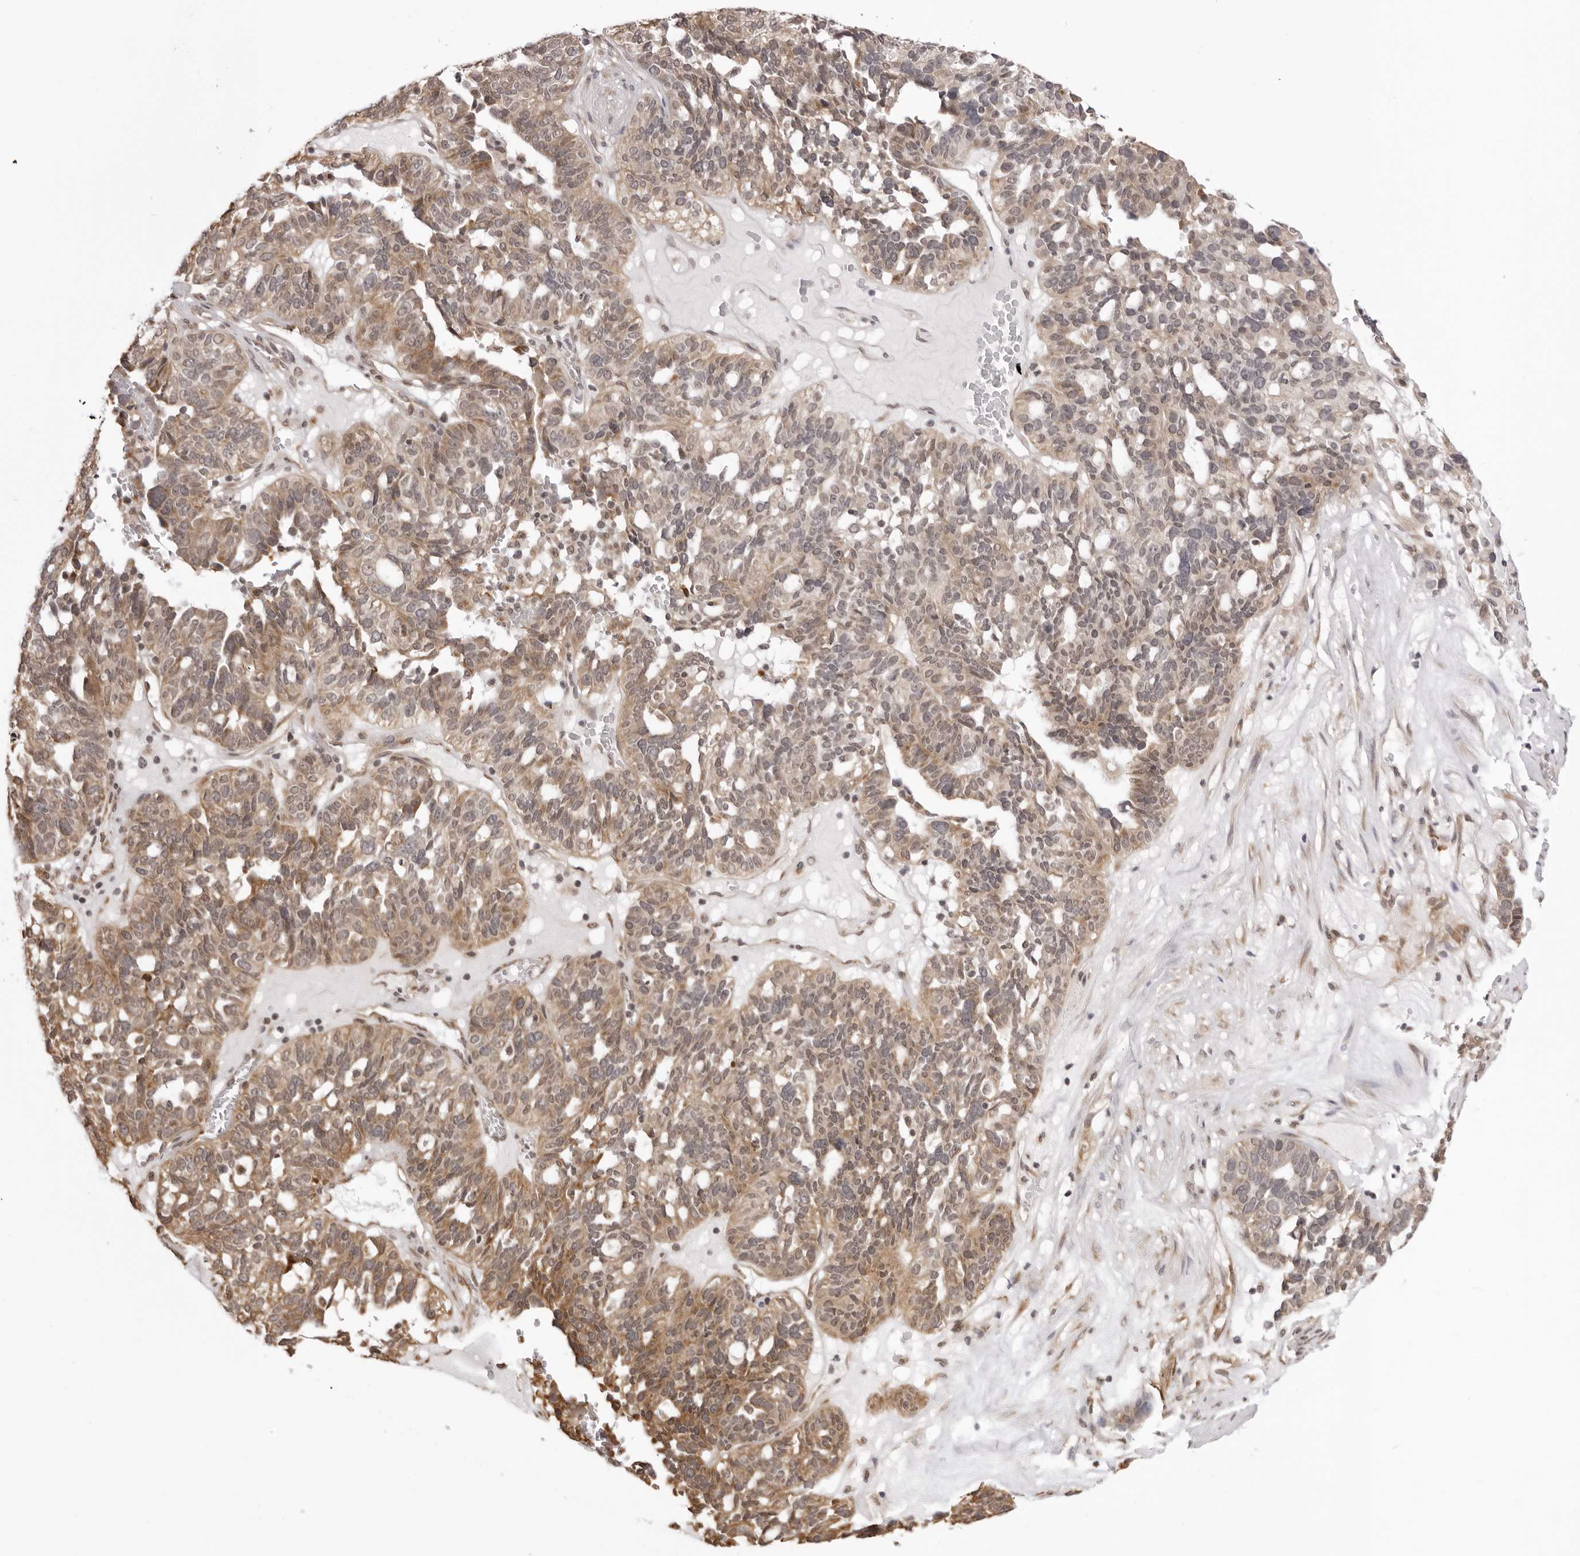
{"staining": {"intensity": "moderate", "quantity": ">75%", "location": "cytoplasmic/membranous"}, "tissue": "ovarian cancer", "cell_type": "Tumor cells", "image_type": "cancer", "snomed": [{"axis": "morphology", "description": "Cystadenocarcinoma, serous, NOS"}, {"axis": "topography", "description": "Ovary"}], "caption": "This is a photomicrograph of IHC staining of serous cystadenocarcinoma (ovarian), which shows moderate positivity in the cytoplasmic/membranous of tumor cells.", "gene": "ZC3H11A", "patient": {"sex": "female", "age": 59}}